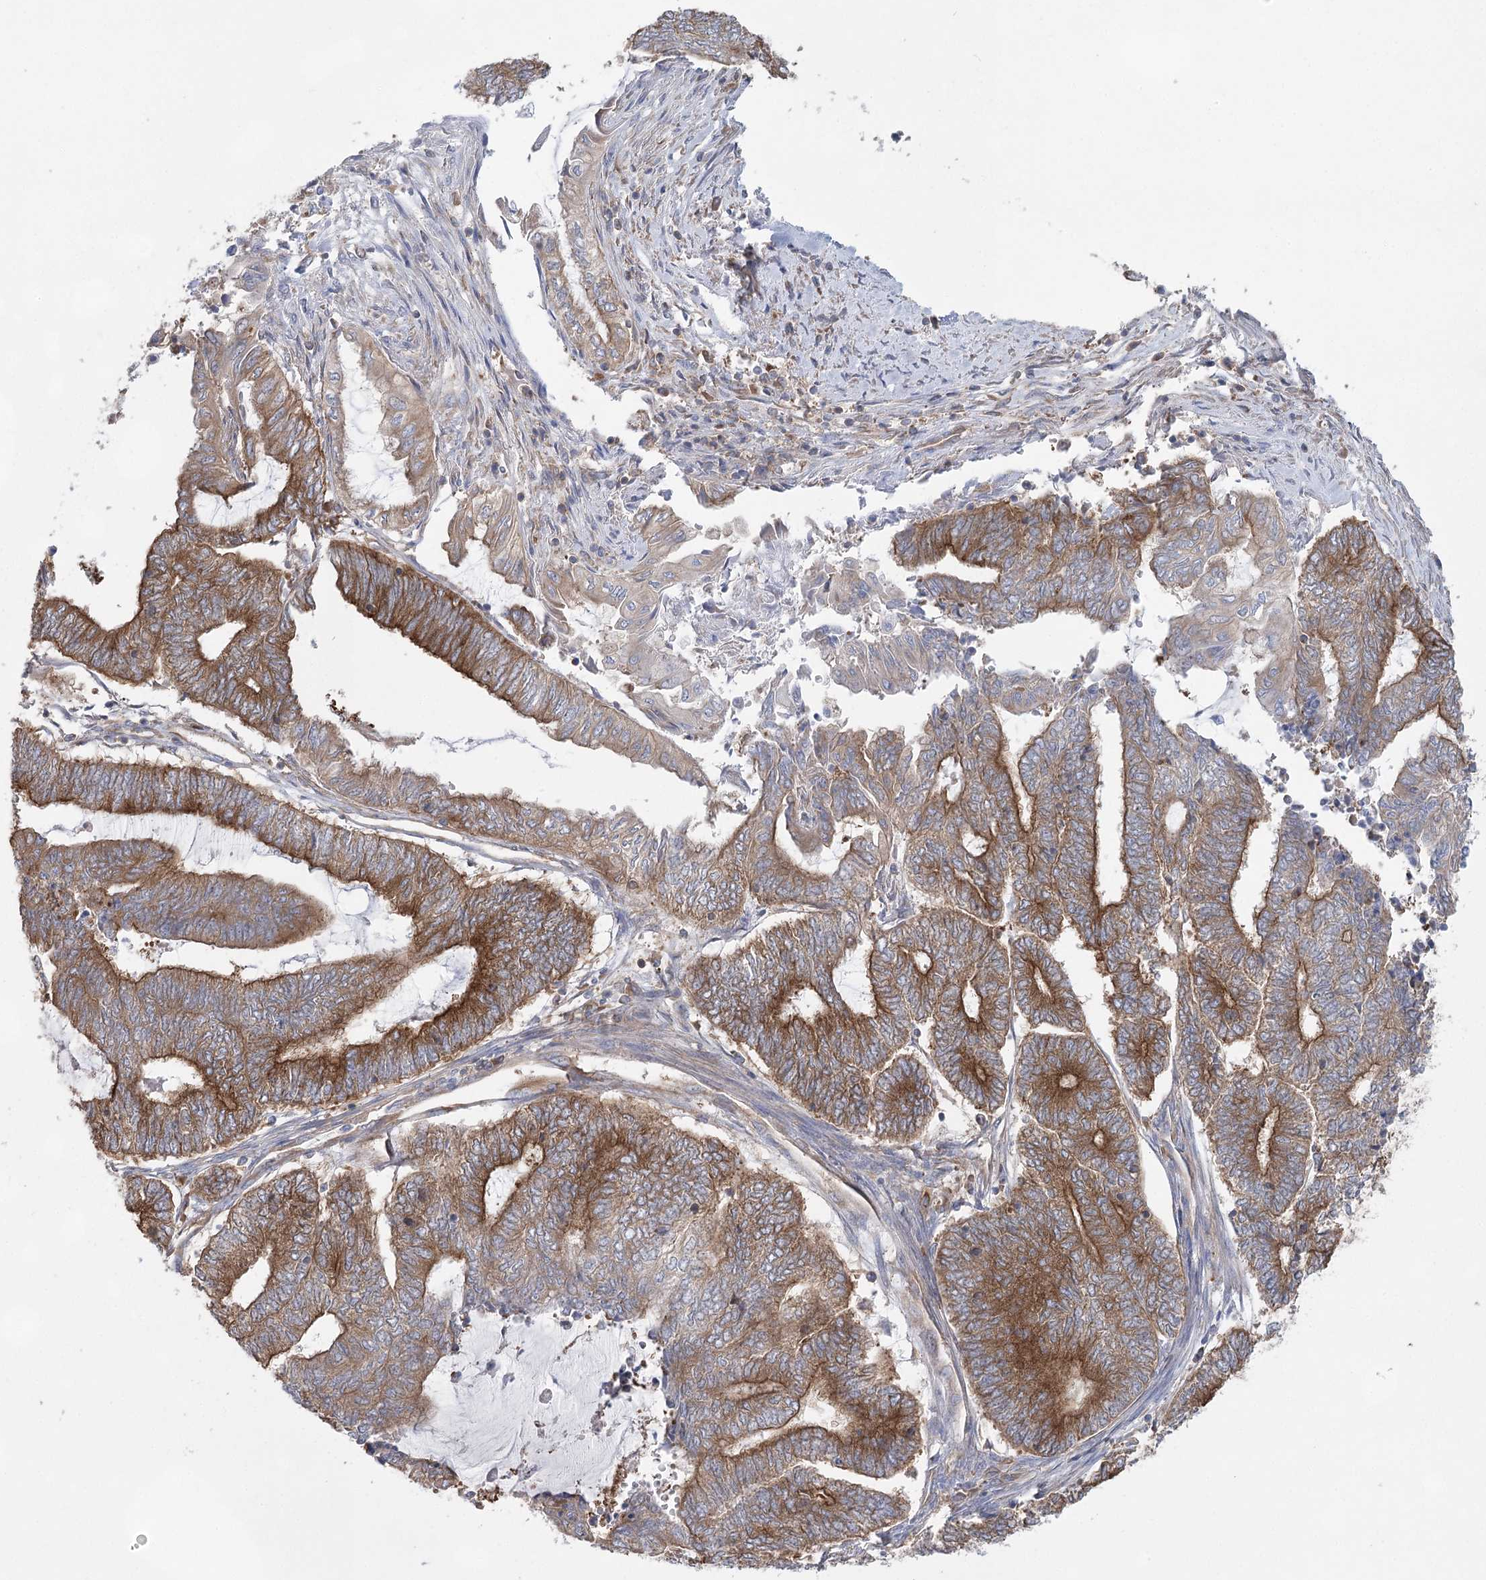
{"staining": {"intensity": "strong", "quantity": ">75%", "location": "cytoplasmic/membranous"}, "tissue": "endometrial cancer", "cell_type": "Tumor cells", "image_type": "cancer", "snomed": [{"axis": "morphology", "description": "Adenocarcinoma, NOS"}, {"axis": "topography", "description": "Uterus"}, {"axis": "topography", "description": "Endometrium"}], "caption": "This micrograph shows endometrial cancer (adenocarcinoma) stained with IHC to label a protein in brown. The cytoplasmic/membranous of tumor cells show strong positivity for the protein. Nuclei are counter-stained blue.", "gene": "EIF3A", "patient": {"sex": "female", "age": 70}}